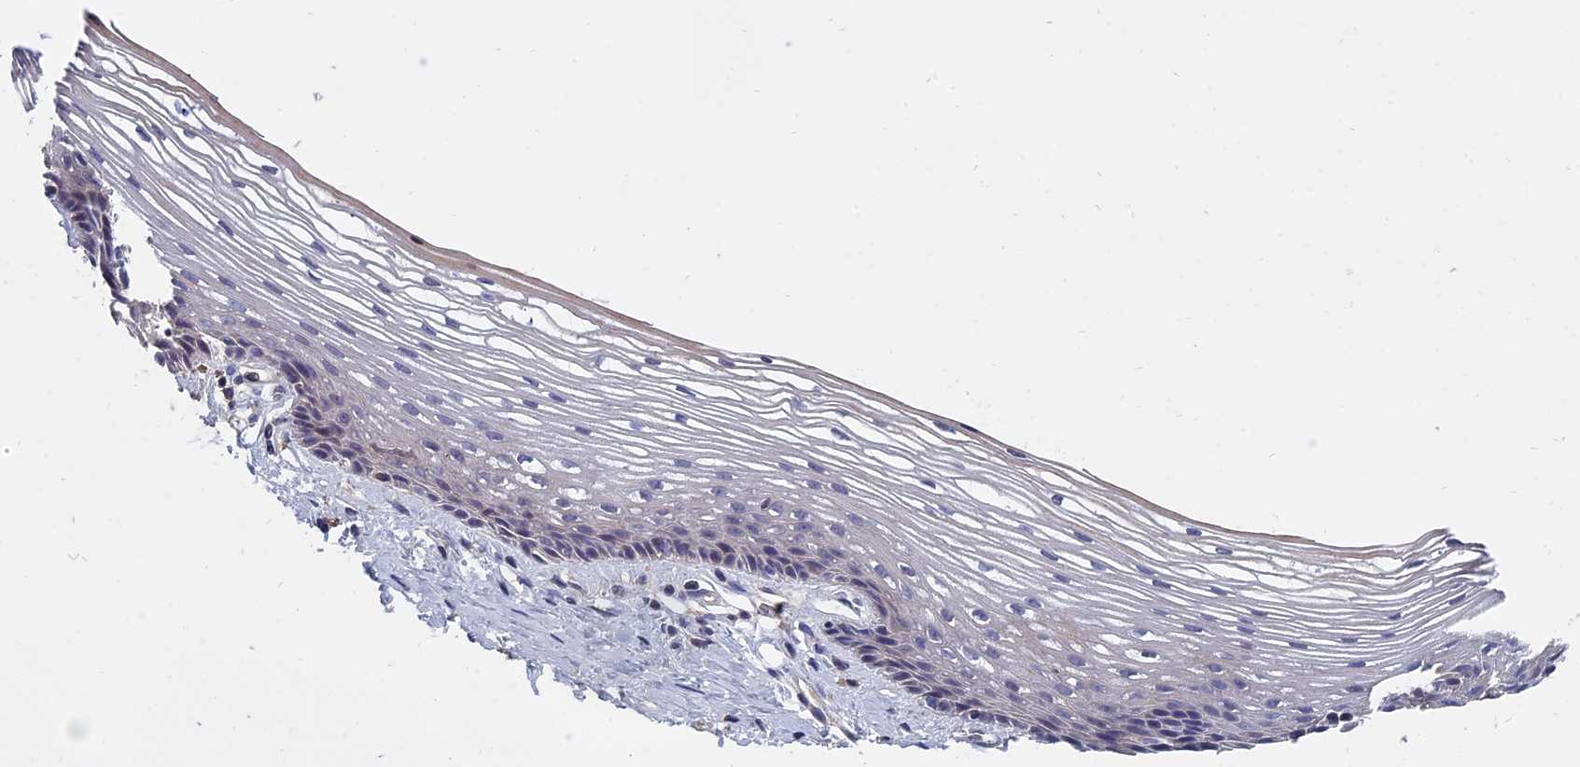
{"staining": {"intensity": "weak", "quantity": "25%-75%", "location": "cytoplasmic/membranous"}, "tissue": "vagina", "cell_type": "Squamous epithelial cells", "image_type": "normal", "snomed": [{"axis": "morphology", "description": "Normal tissue, NOS"}, {"axis": "topography", "description": "Vagina"}], "caption": "Immunohistochemistry (IHC) photomicrograph of normal vagina: human vagina stained using immunohistochemistry (IHC) demonstrates low levels of weak protein expression localized specifically in the cytoplasmic/membranous of squamous epithelial cells, appearing as a cytoplasmic/membranous brown color.", "gene": "SLC33A1", "patient": {"sex": "female", "age": 46}}